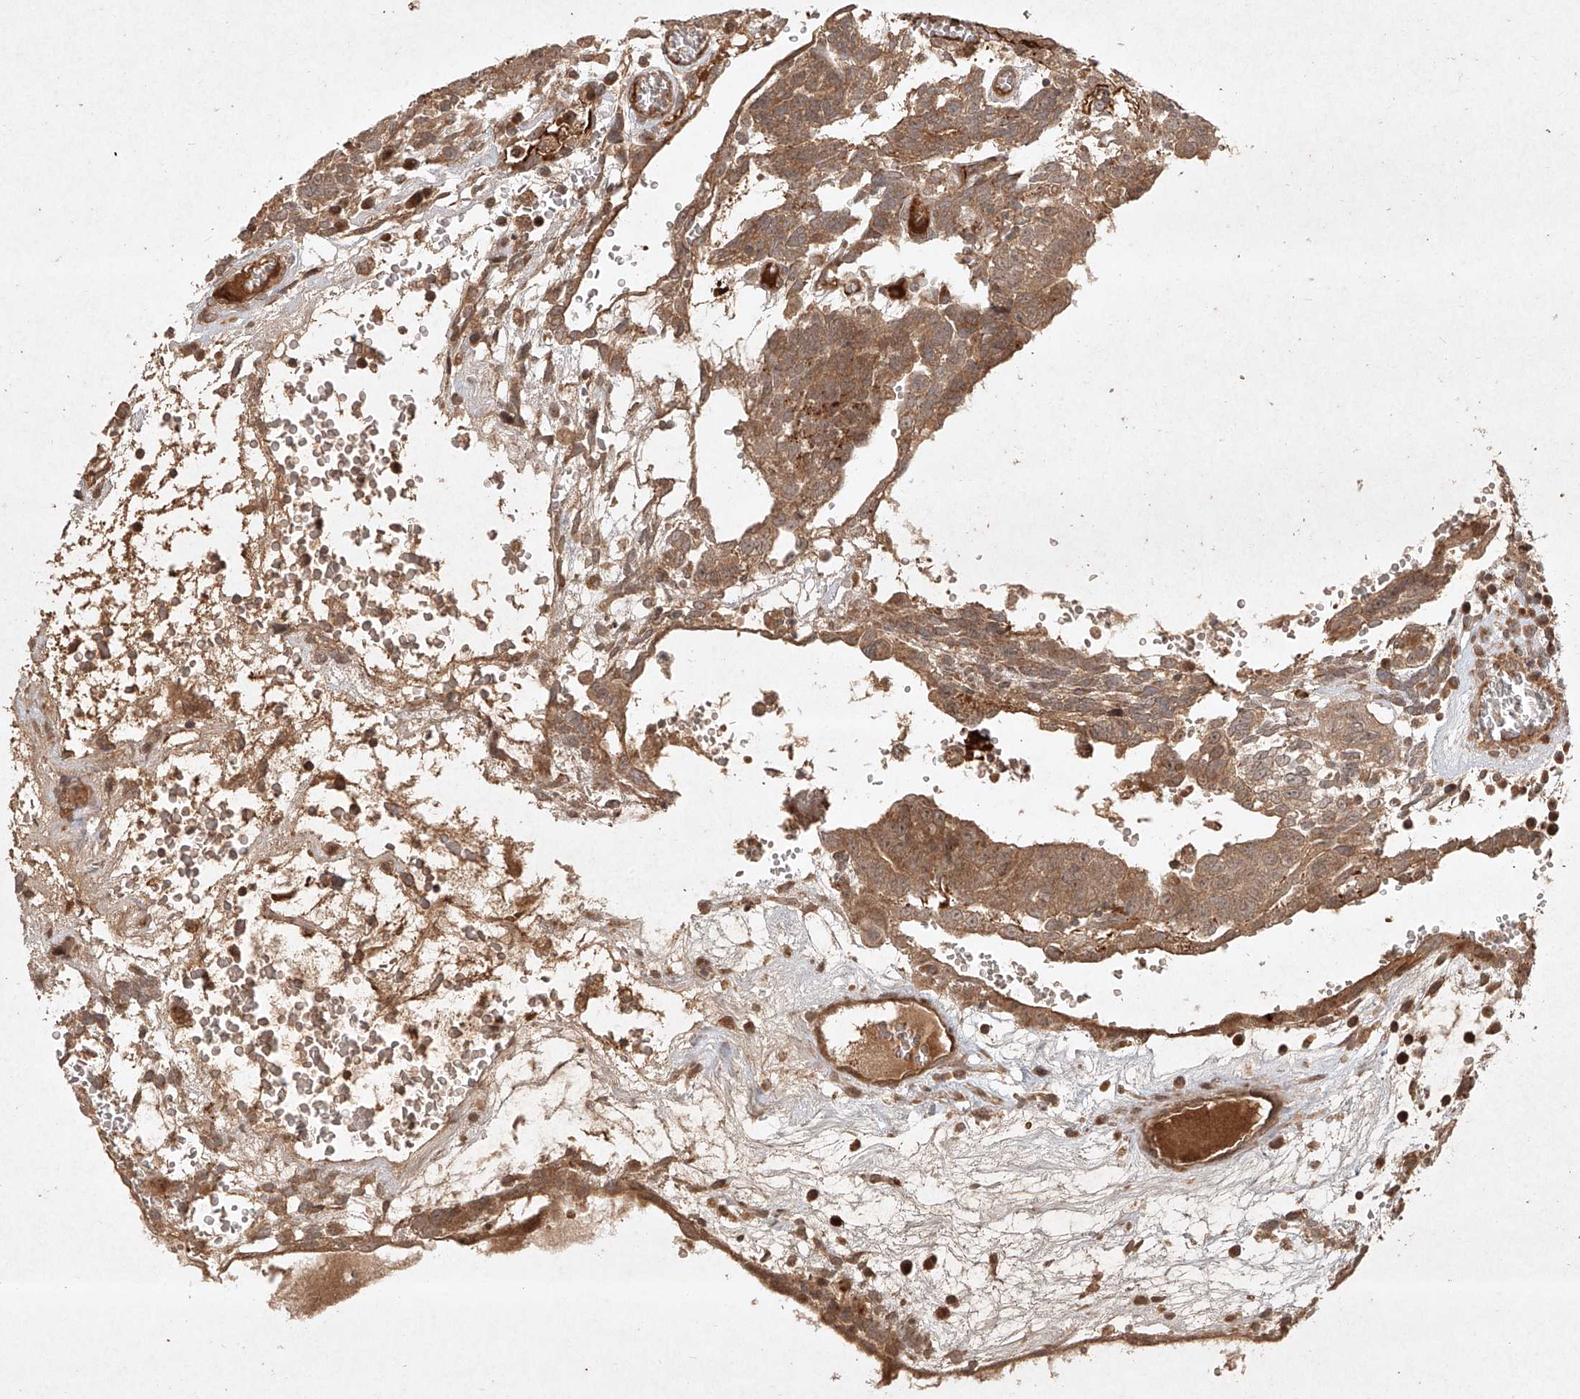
{"staining": {"intensity": "moderate", "quantity": ">75%", "location": "cytoplasmic/membranous"}, "tissue": "testis cancer", "cell_type": "Tumor cells", "image_type": "cancer", "snomed": [{"axis": "morphology", "description": "Seminoma, NOS"}, {"axis": "morphology", "description": "Carcinoma, Embryonal, NOS"}, {"axis": "topography", "description": "Testis"}], "caption": "Immunohistochemical staining of testis cancer demonstrates medium levels of moderate cytoplasmic/membranous positivity in about >75% of tumor cells. Immunohistochemistry (ihc) stains the protein of interest in brown and the nuclei are stained blue.", "gene": "CYYR1", "patient": {"sex": "male", "age": 52}}